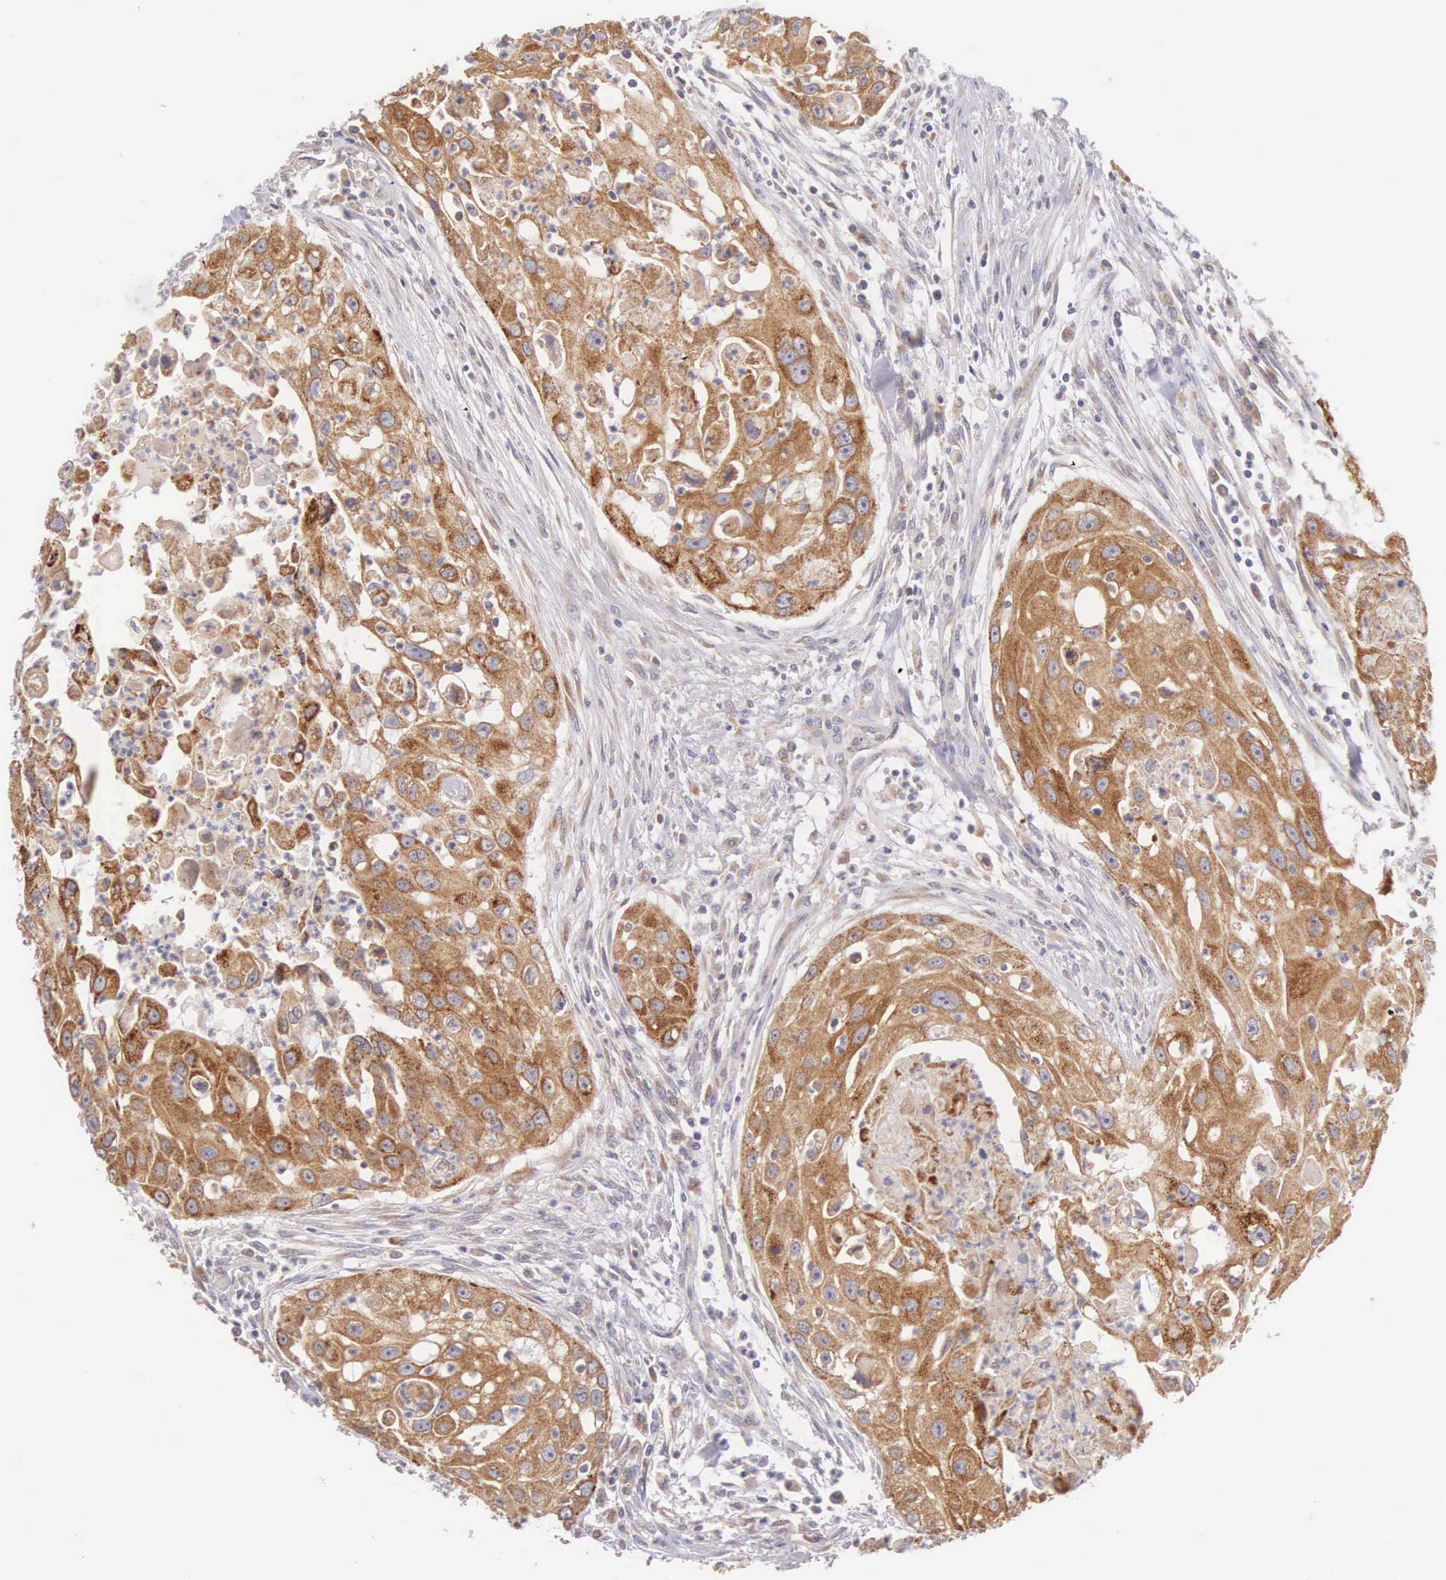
{"staining": {"intensity": "moderate", "quantity": ">75%", "location": "cytoplasmic/membranous"}, "tissue": "head and neck cancer", "cell_type": "Tumor cells", "image_type": "cancer", "snomed": [{"axis": "morphology", "description": "Squamous cell carcinoma, NOS"}, {"axis": "topography", "description": "Head-Neck"}], "caption": "A photomicrograph of head and neck cancer stained for a protein shows moderate cytoplasmic/membranous brown staining in tumor cells.", "gene": "NSDHL", "patient": {"sex": "male", "age": 64}}